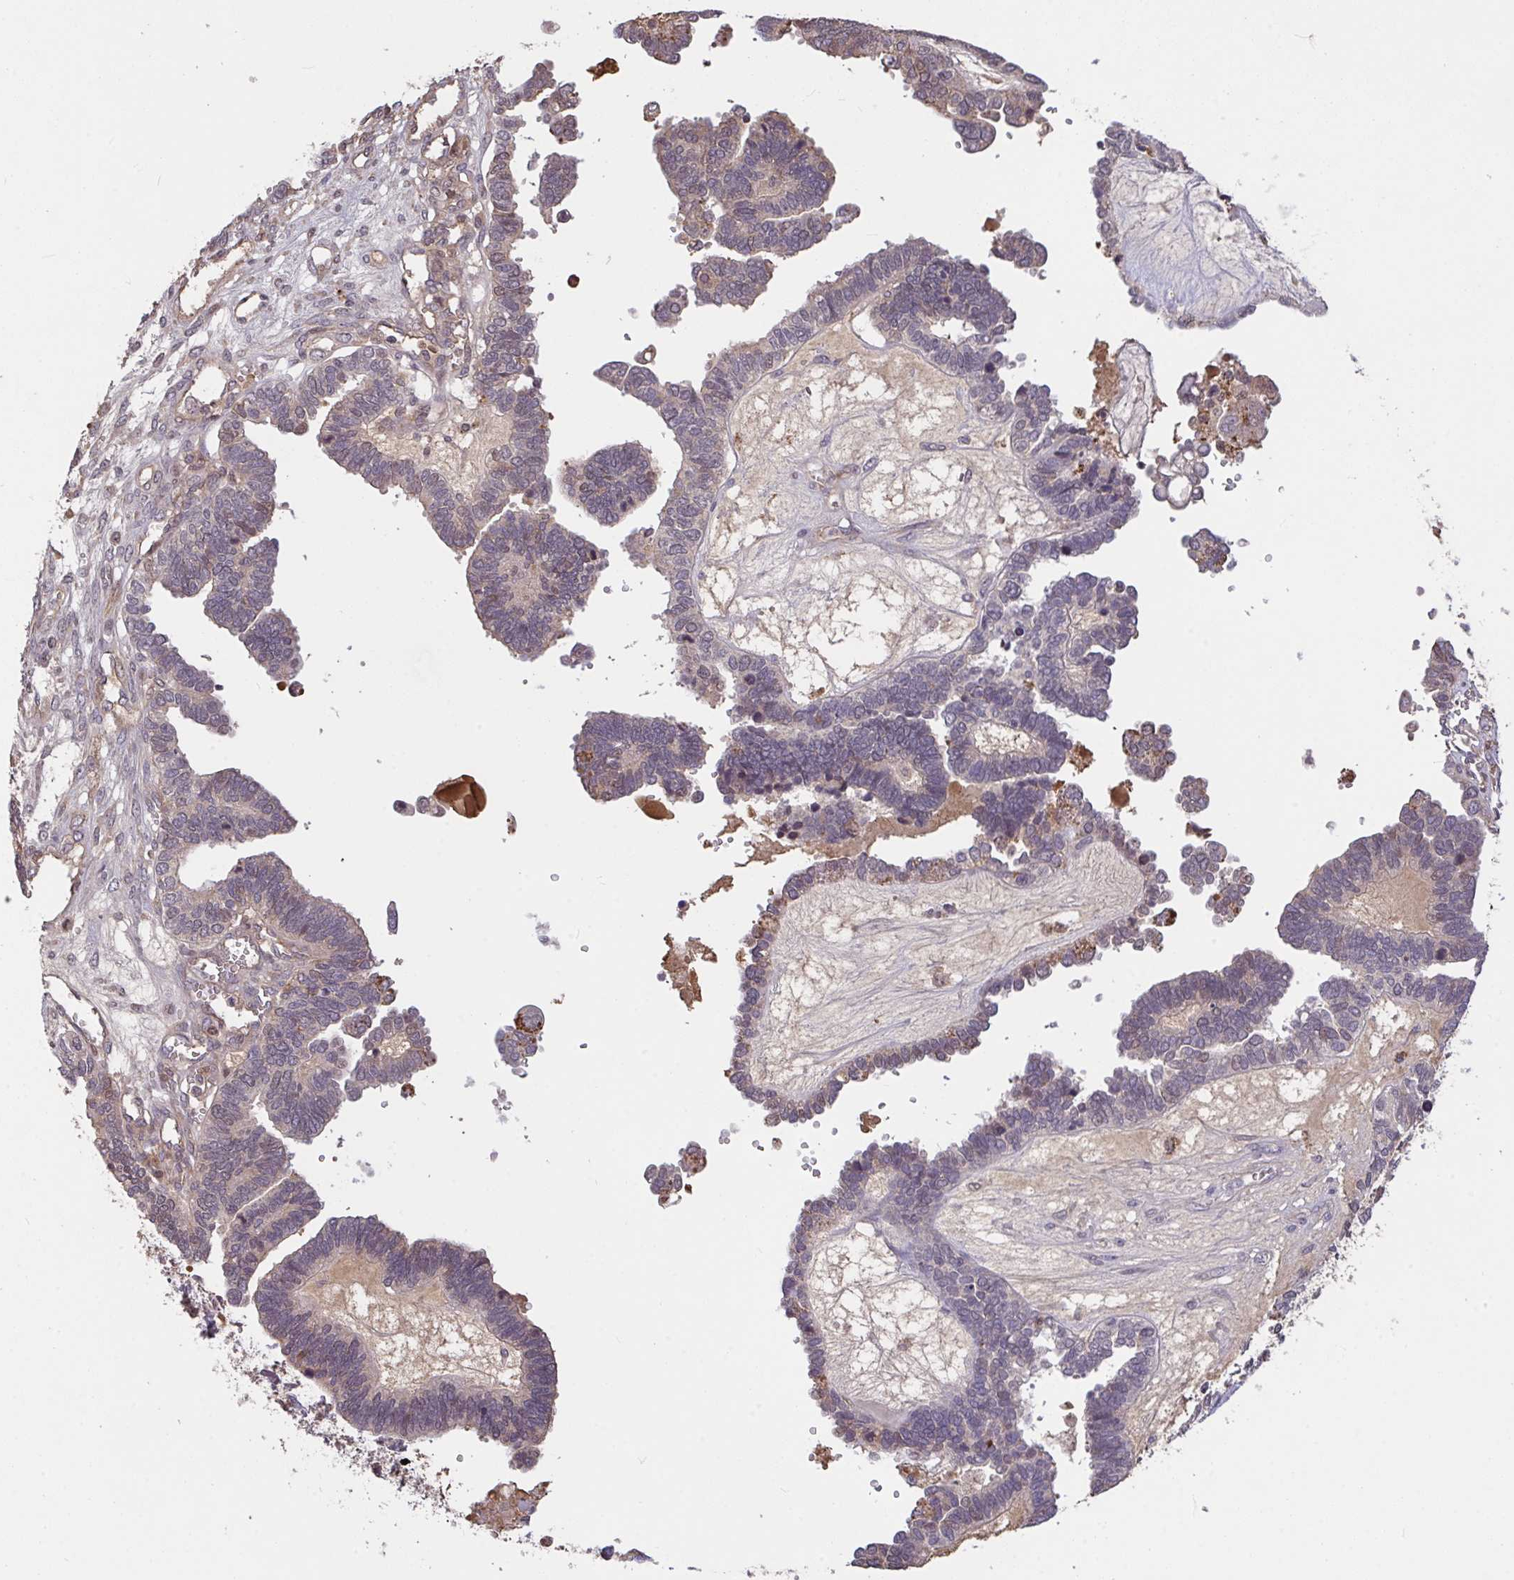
{"staining": {"intensity": "negative", "quantity": "none", "location": "none"}, "tissue": "ovarian cancer", "cell_type": "Tumor cells", "image_type": "cancer", "snomed": [{"axis": "morphology", "description": "Cystadenocarcinoma, serous, NOS"}, {"axis": "topography", "description": "Ovary"}], "caption": "High power microscopy micrograph of an immunohistochemistry micrograph of ovarian cancer (serous cystadenocarcinoma), revealing no significant expression in tumor cells.", "gene": "FCER1A", "patient": {"sex": "female", "age": 51}}